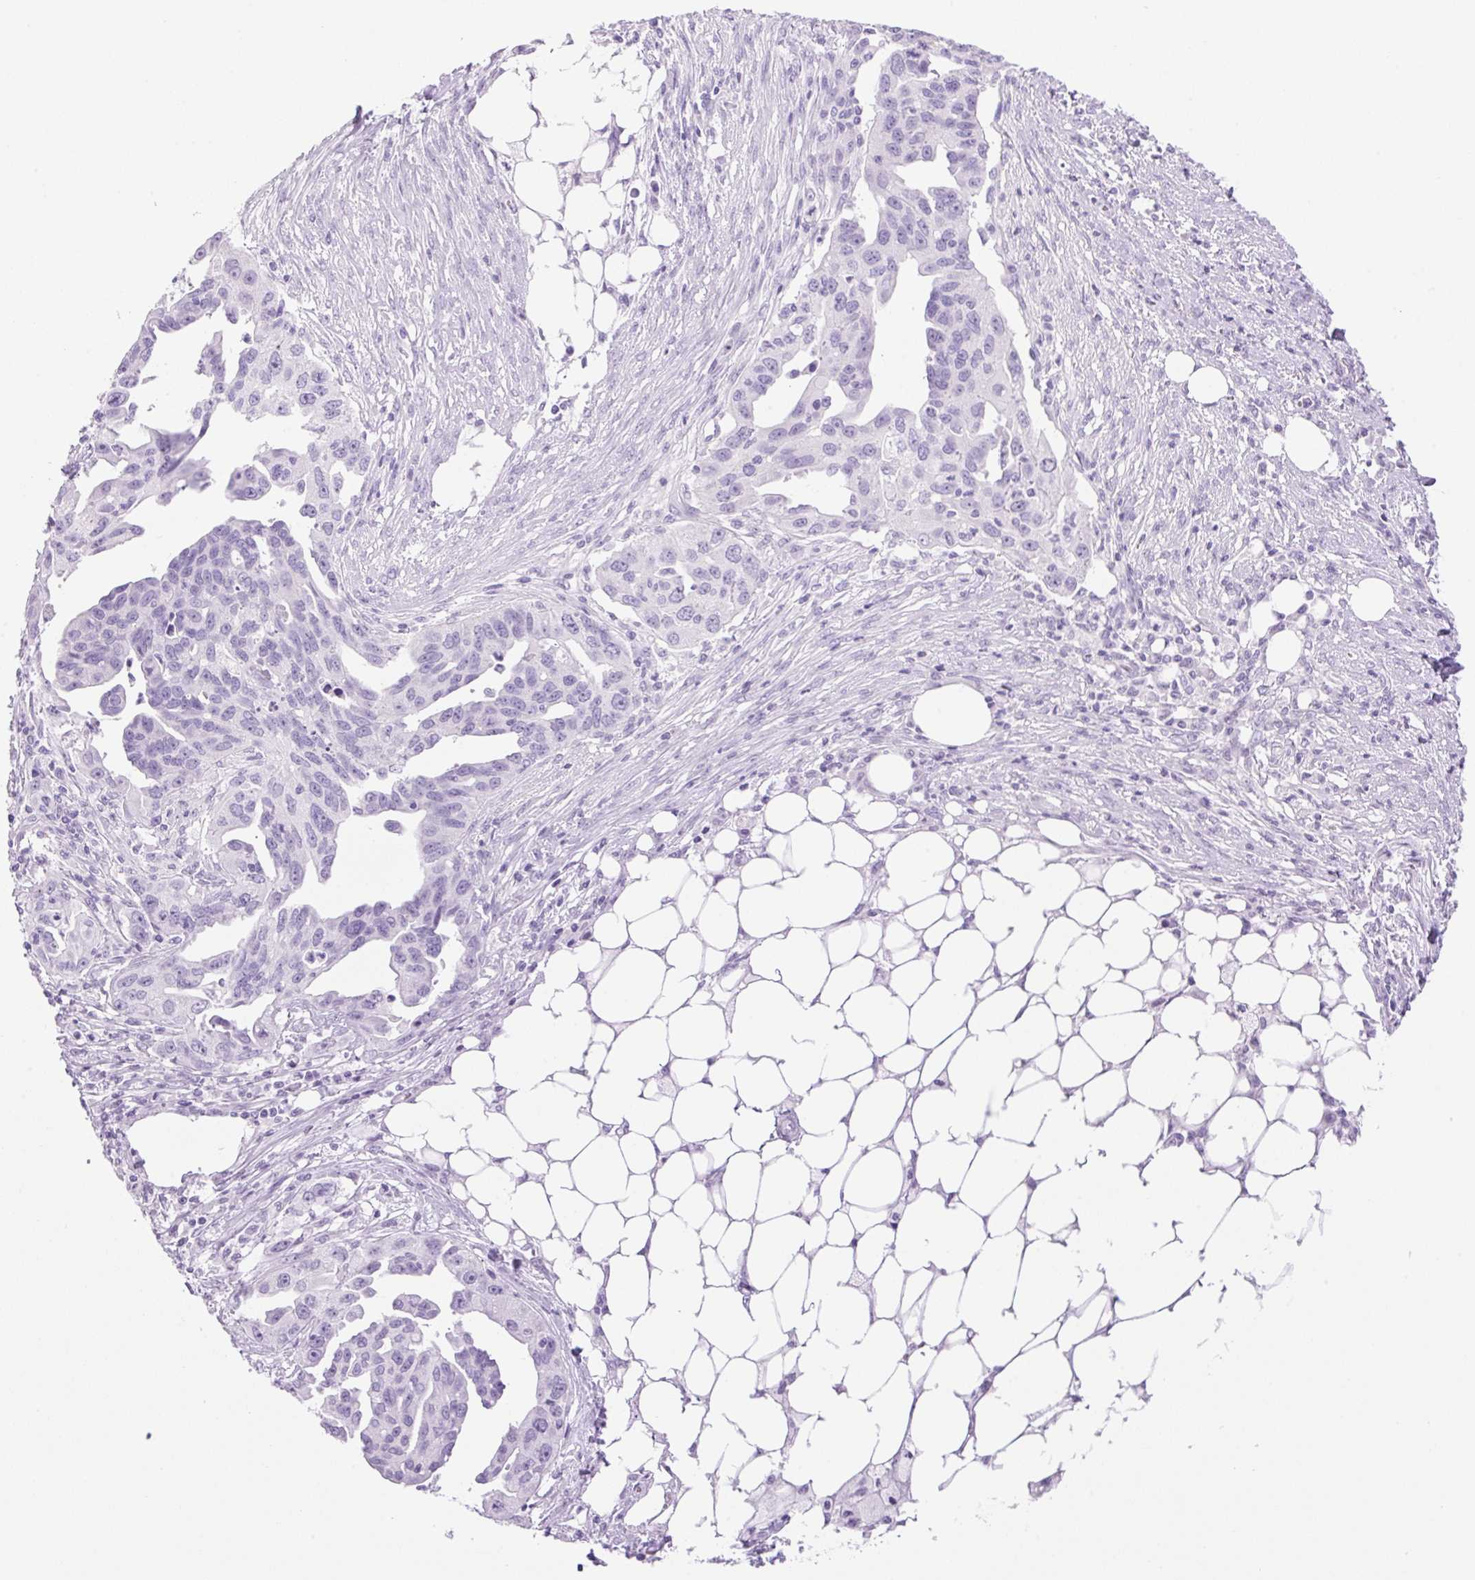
{"staining": {"intensity": "negative", "quantity": "none", "location": "none"}, "tissue": "ovarian cancer", "cell_type": "Tumor cells", "image_type": "cancer", "snomed": [{"axis": "morphology", "description": "Carcinoma, endometroid"}, {"axis": "morphology", "description": "Cystadenocarcinoma, serous, NOS"}, {"axis": "topography", "description": "Ovary"}], "caption": "IHC image of neoplastic tissue: ovarian serous cystadenocarcinoma stained with DAB demonstrates no significant protein expression in tumor cells.", "gene": "SP140L", "patient": {"sex": "female", "age": 45}}